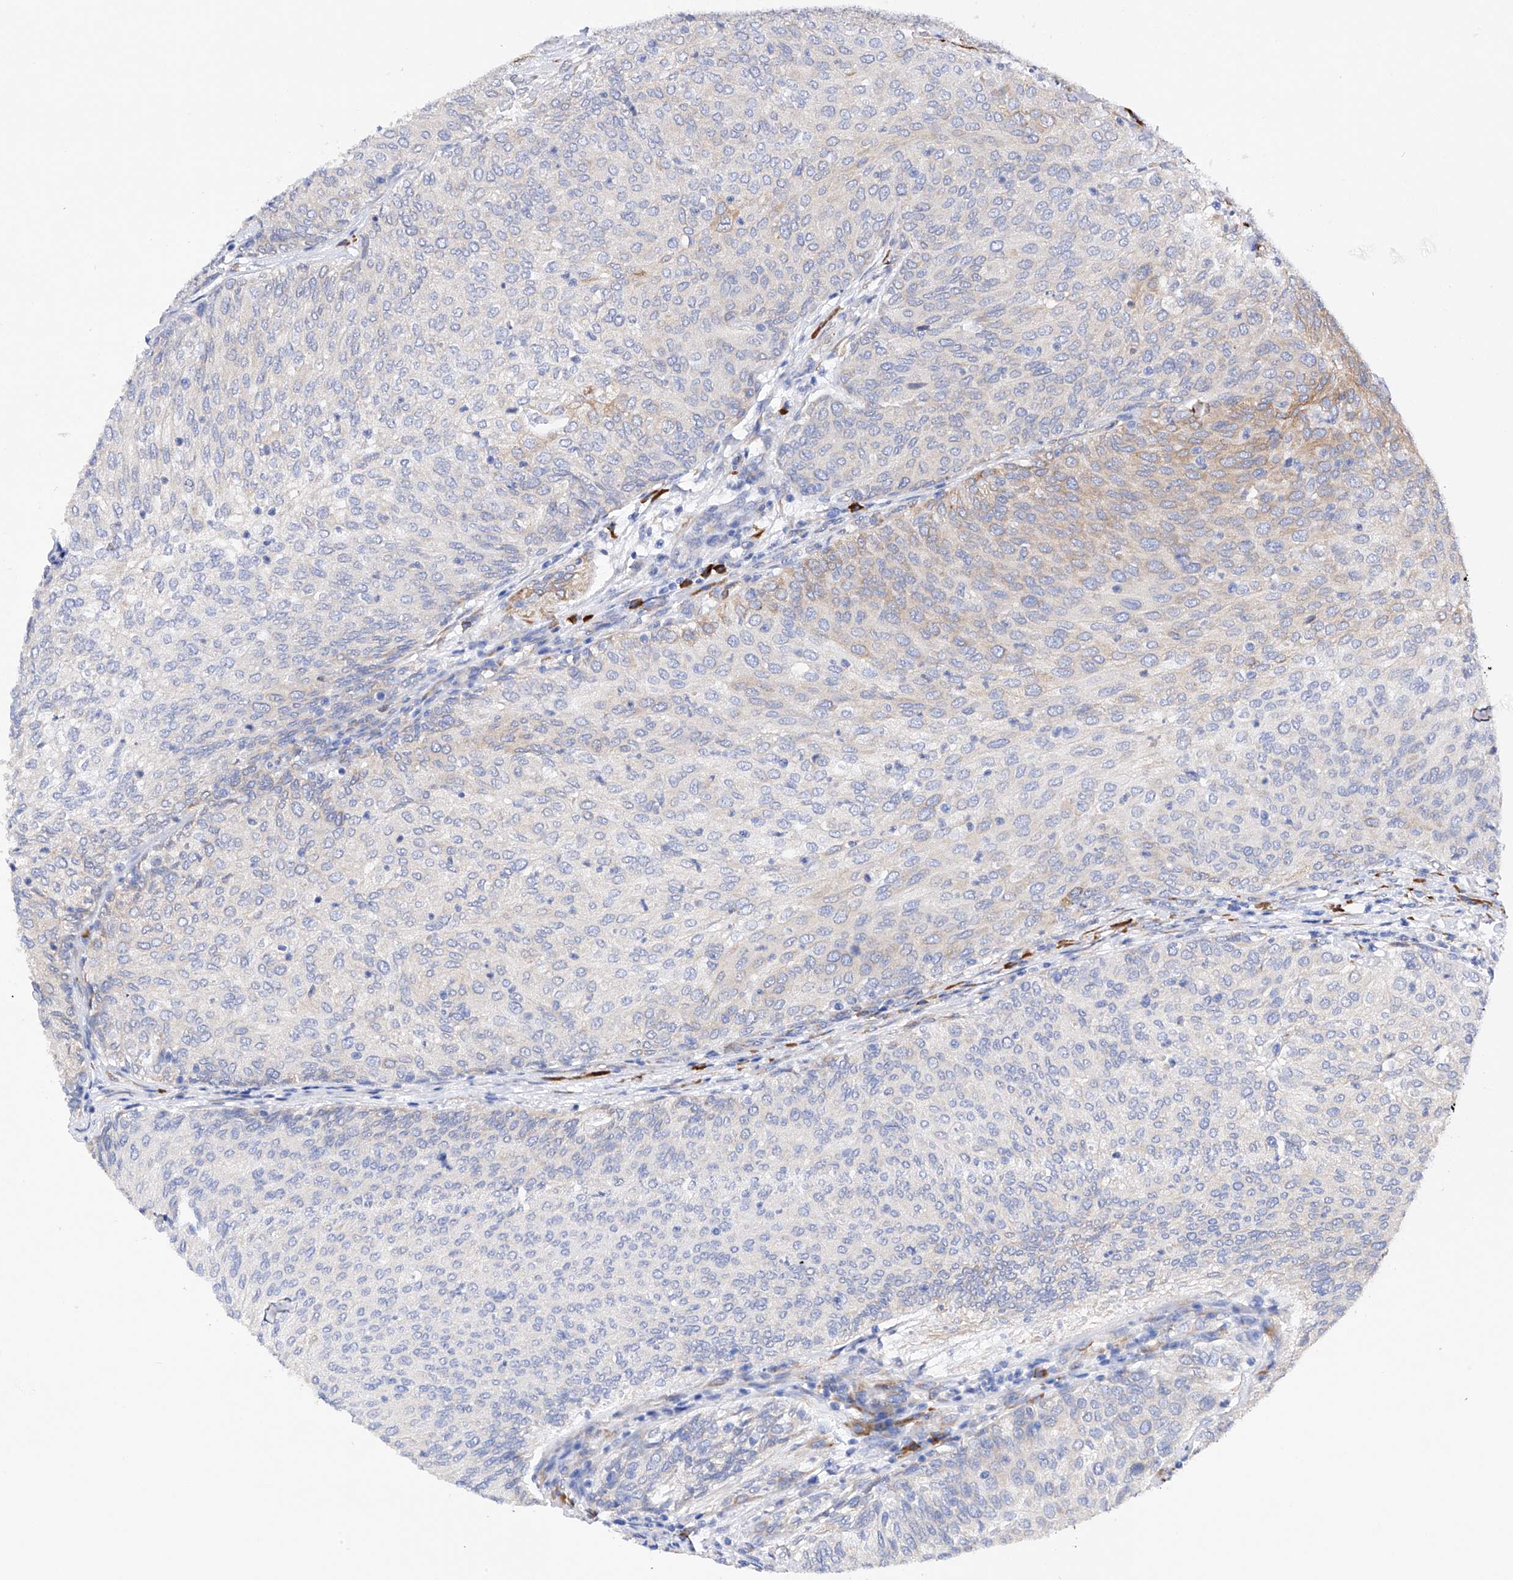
{"staining": {"intensity": "moderate", "quantity": "<25%", "location": "cytoplasmic/membranous"}, "tissue": "urothelial cancer", "cell_type": "Tumor cells", "image_type": "cancer", "snomed": [{"axis": "morphology", "description": "Urothelial carcinoma, Low grade"}, {"axis": "topography", "description": "Urinary bladder"}], "caption": "Approximately <25% of tumor cells in urothelial cancer show moderate cytoplasmic/membranous protein positivity as visualized by brown immunohistochemical staining.", "gene": "PDIA5", "patient": {"sex": "female", "age": 79}}